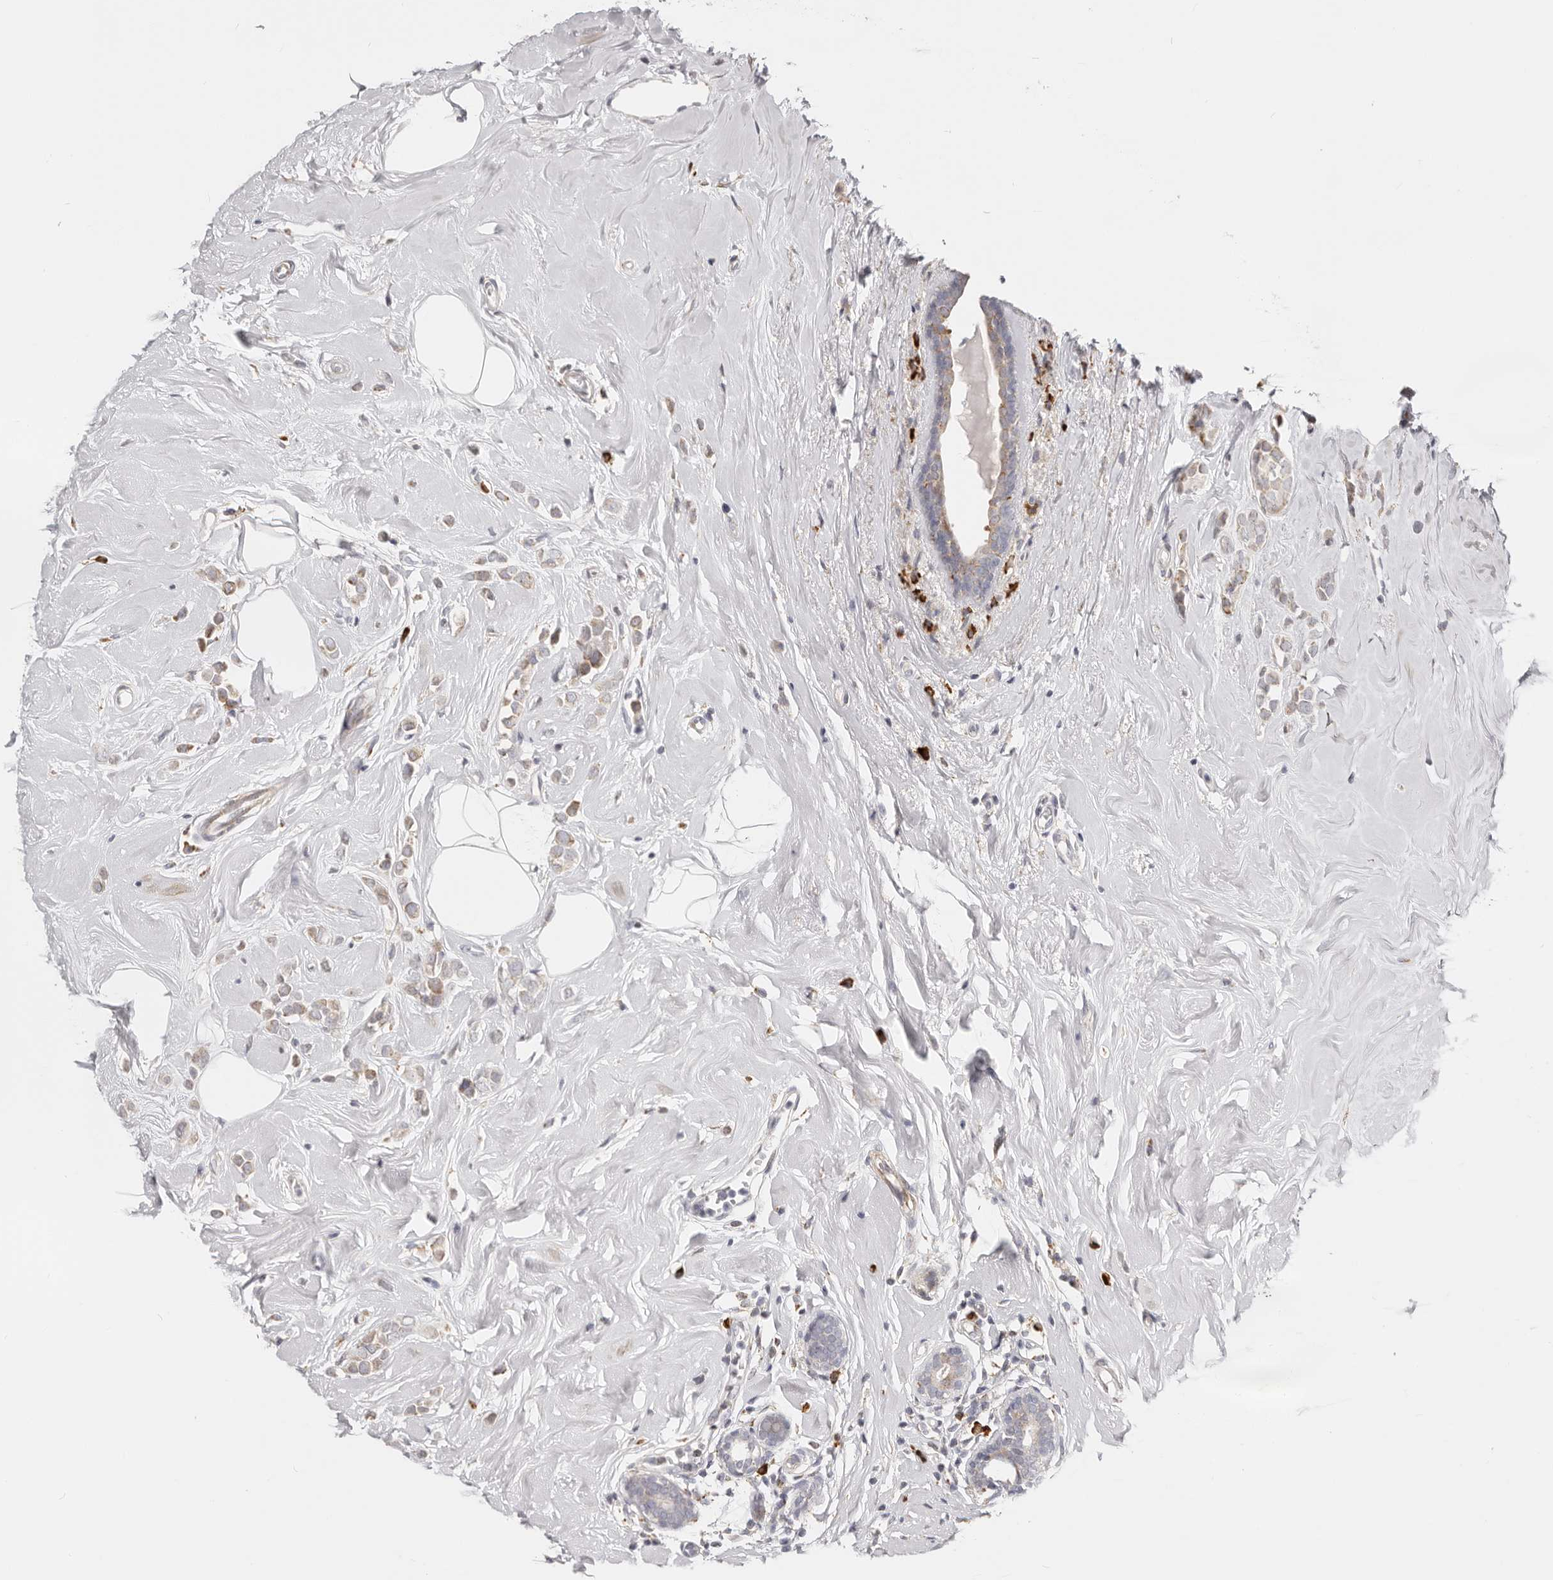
{"staining": {"intensity": "weak", "quantity": "<25%", "location": "cytoplasmic/membranous"}, "tissue": "breast cancer", "cell_type": "Tumor cells", "image_type": "cancer", "snomed": [{"axis": "morphology", "description": "Lobular carcinoma"}, {"axis": "topography", "description": "Breast"}], "caption": "DAB (3,3'-diaminobenzidine) immunohistochemical staining of human breast cancer demonstrates no significant expression in tumor cells.", "gene": "IL32", "patient": {"sex": "female", "age": 47}}